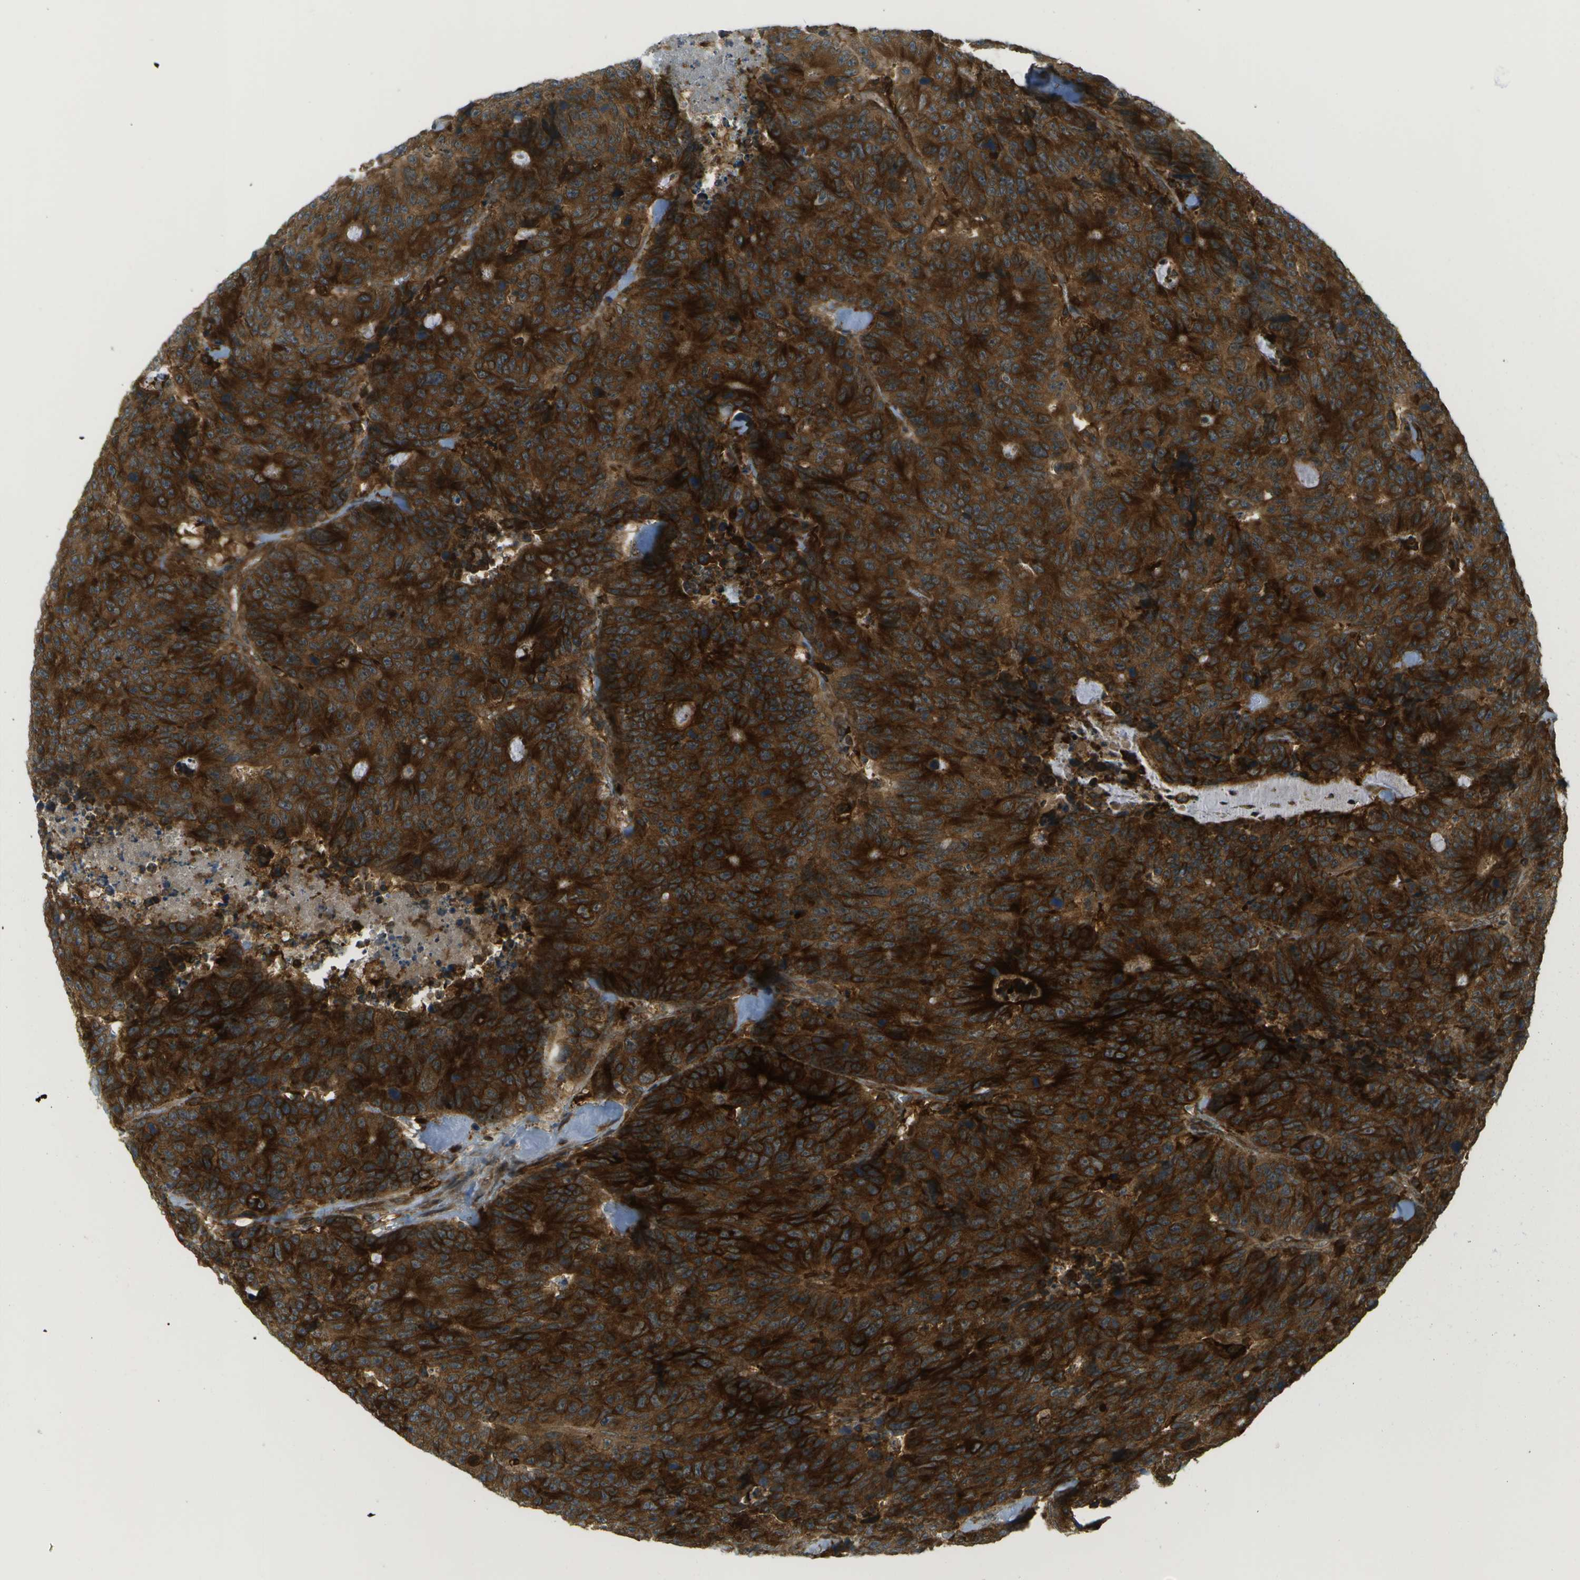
{"staining": {"intensity": "moderate", "quantity": "25%-75%", "location": "cytoplasmic/membranous"}, "tissue": "colorectal cancer", "cell_type": "Tumor cells", "image_type": "cancer", "snomed": [{"axis": "morphology", "description": "Adenocarcinoma, NOS"}, {"axis": "topography", "description": "Colon"}], "caption": "Moderate cytoplasmic/membranous expression is identified in about 25%-75% of tumor cells in colorectal cancer (adenocarcinoma). The staining is performed using DAB (3,3'-diaminobenzidine) brown chromogen to label protein expression. The nuclei are counter-stained blue using hematoxylin.", "gene": "TMTC1", "patient": {"sex": "female", "age": 86}}